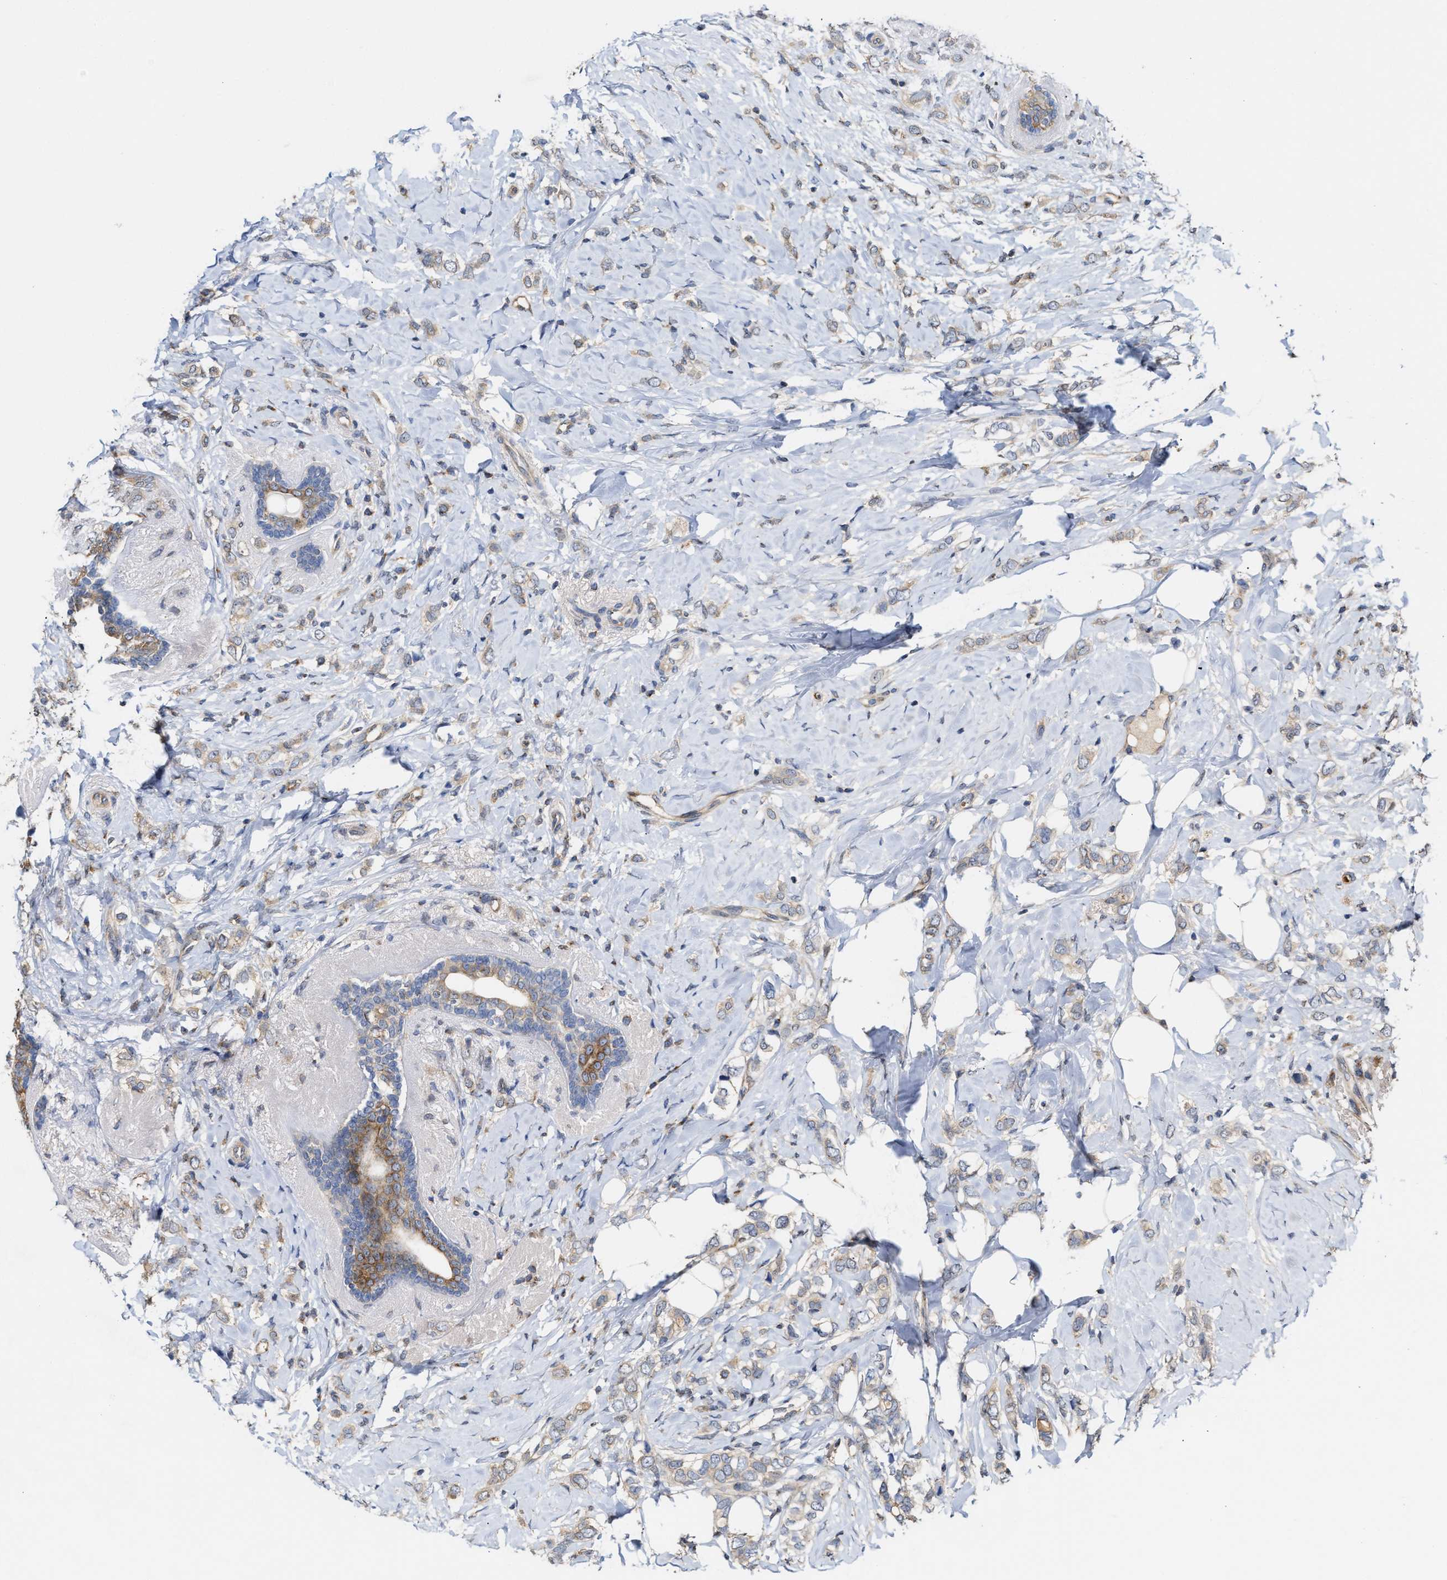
{"staining": {"intensity": "weak", "quantity": "25%-75%", "location": "cytoplasmic/membranous"}, "tissue": "breast cancer", "cell_type": "Tumor cells", "image_type": "cancer", "snomed": [{"axis": "morphology", "description": "Normal tissue, NOS"}, {"axis": "morphology", "description": "Lobular carcinoma"}, {"axis": "topography", "description": "Breast"}], "caption": "IHC (DAB (3,3'-diaminobenzidine)) staining of lobular carcinoma (breast) shows weak cytoplasmic/membranous protein expression in about 25%-75% of tumor cells. IHC stains the protein of interest in brown and the nuclei are stained blue.", "gene": "BBLN", "patient": {"sex": "female", "age": 47}}